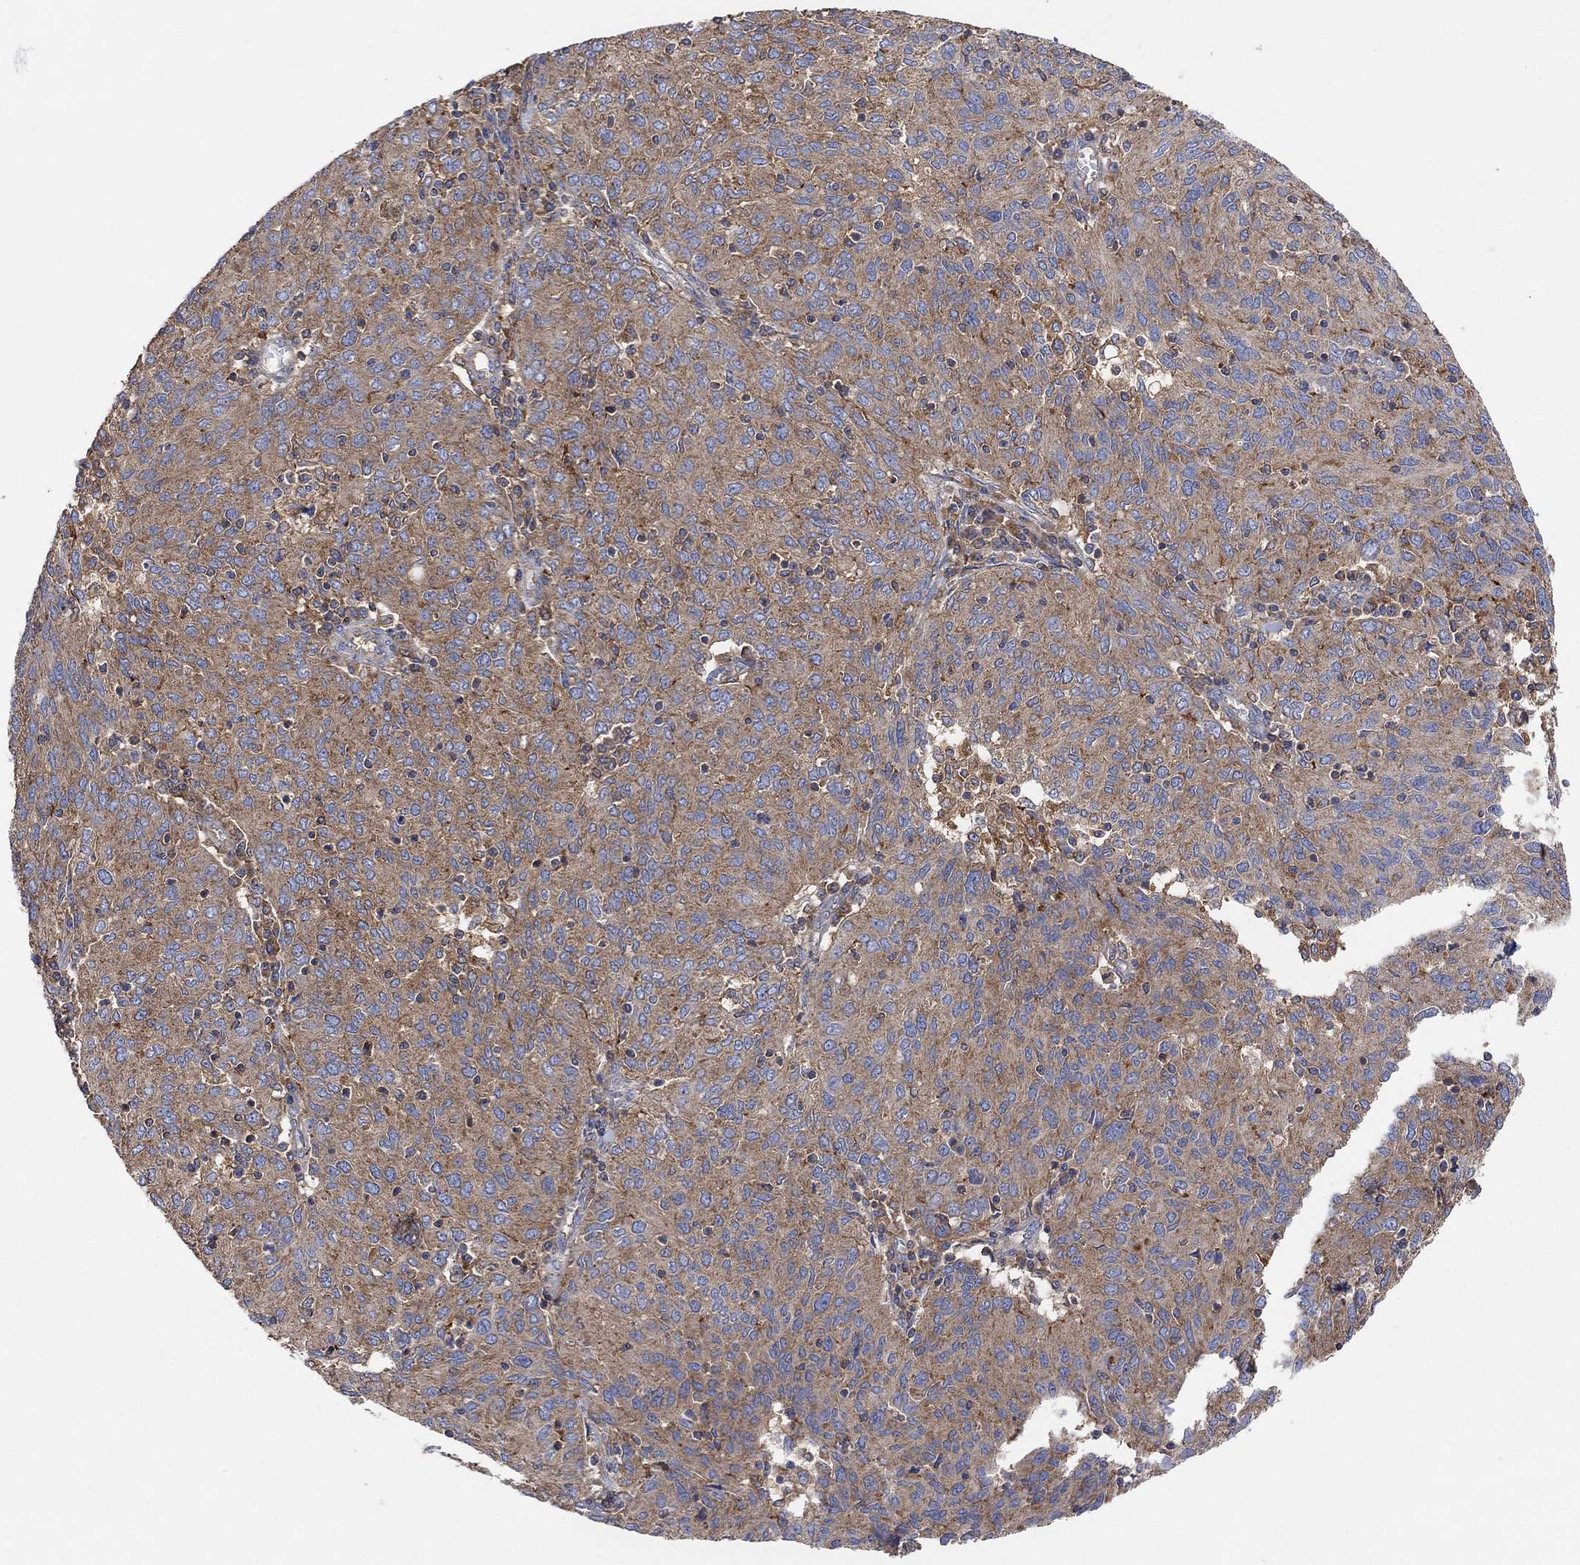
{"staining": {"intensity": "moderate", "quantity": ">75%", "location": "cytoplasmic/membranous"}, "tissue": "ovarian cancer", "cell_type": "Tumor cells", "image_type": "cancer", "snomed": [{"axis": "morphology", "description": "Carcinoma, endometroid"}, {"axis": "topography", "description": "Ovary"}], "caption": "IHC (DAB (3,3'-diaminobenzidine)) staining of endometroid carcinoma (ovarian) displays moderate cytoplasmic/membranous protein positivity in about >75% of tumor cells.", "gene": "BLOC1S3", "patient": {"sex": "female", "age": 50}}